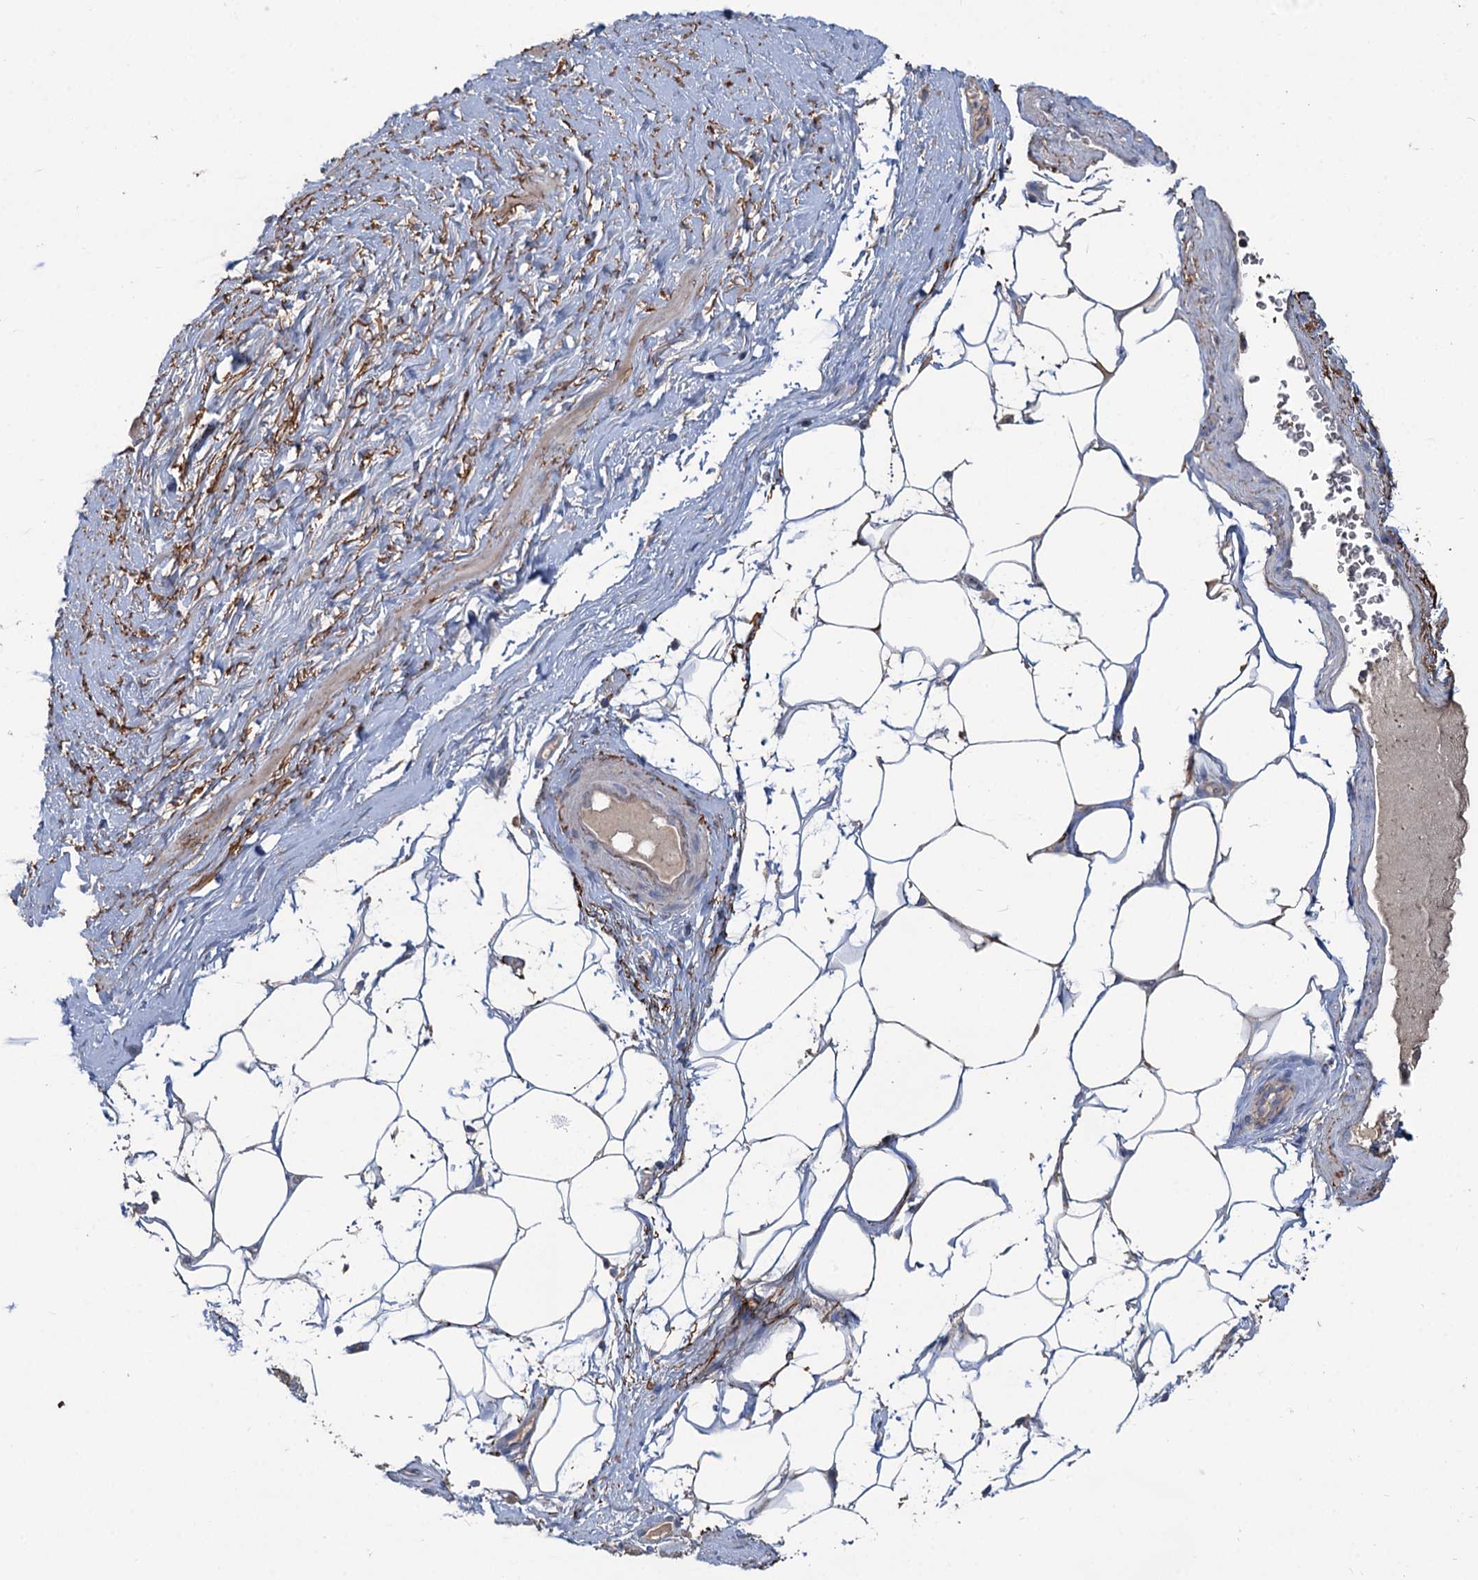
{"staining": {"intensity": "negative", "quantity": "none", "location": "none"}, "tissue": "adipose tissue", "cell_type": "Adipocytes", "image_type": "normal", "snomed": [{"axis": "morphology", "description": "Normal tissue, NOS"}, {"axis": "morphology", "description": "Adenocarcinoma, Low grade"}, {"axis": "topography", "description": "Prostate"}, {"axis": "topography", "description": "Peripheral nerve tissue"}], "caption": "A photomicrograph of human adipose tissue is negative for staining in adipocytes. (Immunohistochemistry, brightfield microscopy, high magnification).", "gene": "URAD", "patient": {"sex": "male", "age": 63}}